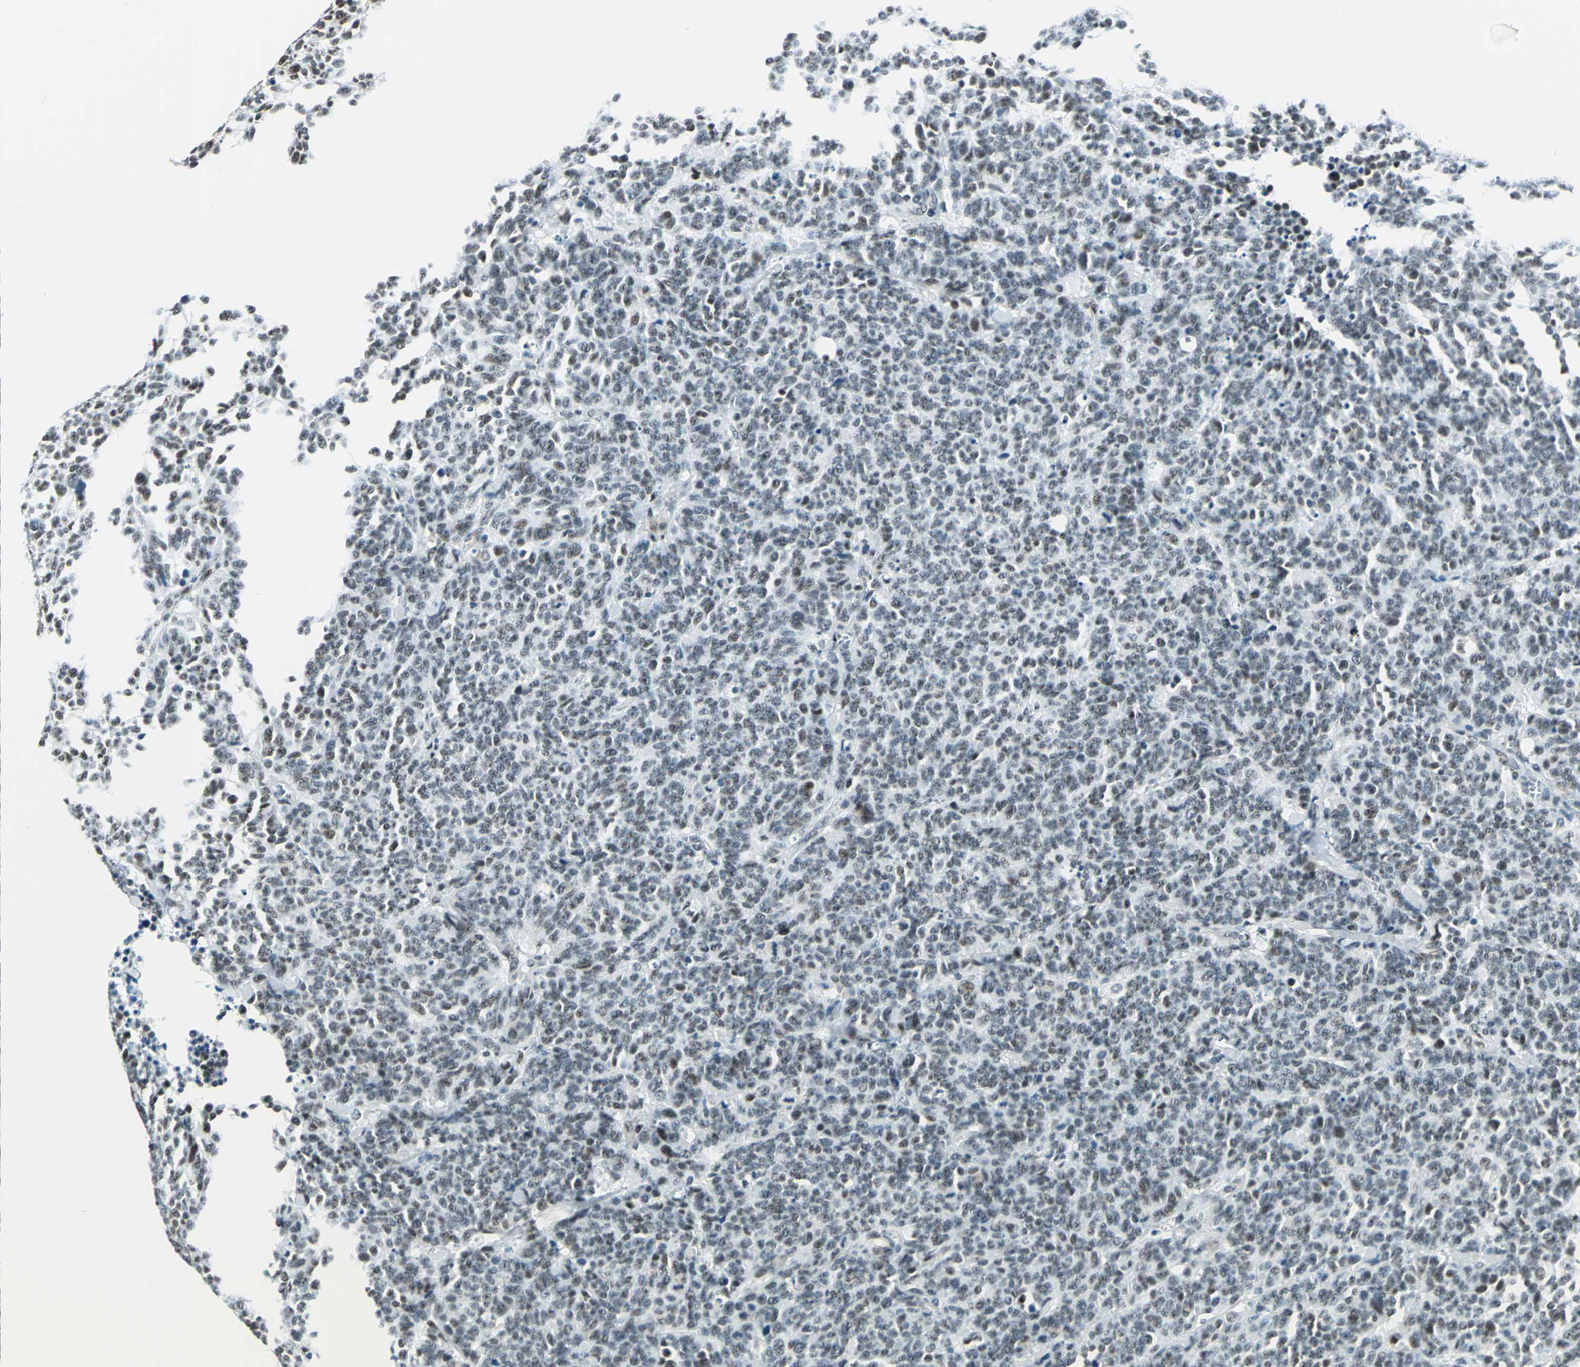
{"staining": {"intensity": "moderate", "quantity": ">75%", "location": "nuclear"}, "tissue": "lung cancer", "cell_type": "Tumor cells", "image_type": "cancer", "snomed": [{"axis": "morphology", "description": "Neoplasm, malignant, NOS"}, {"axis": "topography", "description": "Lung"}], "caption": "This photomicrograph displays immunohistochemistry staining of human lung cancer (neoplasm (malignant)), with medium moderate nuclear expression in about >75% of tumor cells.", "gene": "KAT6B", "patient": {"sex": "female", "age": 58}}